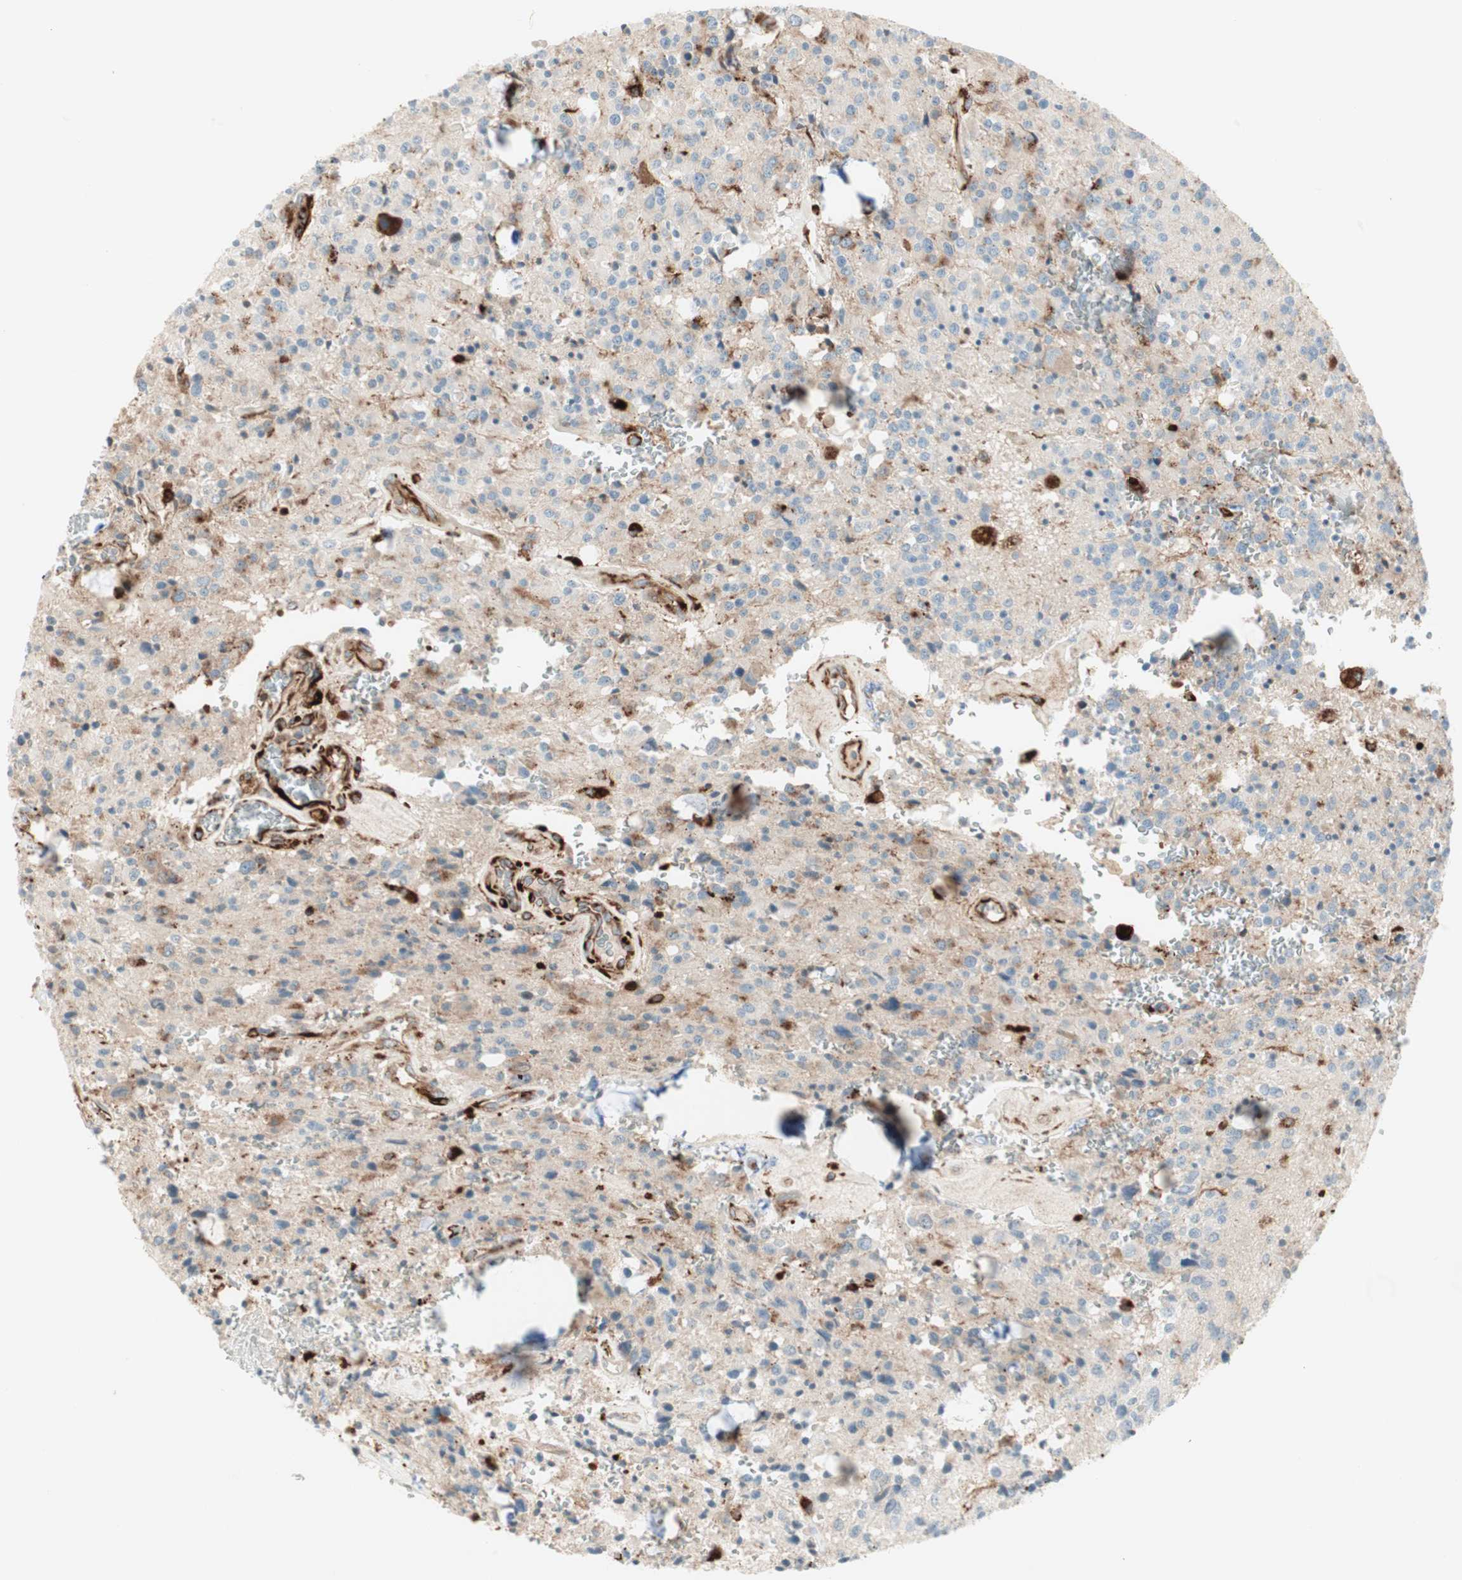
{"staining": {"intensity": "weak", "quantity": "25%-75%", "location": "cytoplasmic/membranous"}, "tissue": "glioma", "cell_type": "Tumor cells", "image_type": "cancer", "snomed": [{"axis": "morphology", "description": "Glioma, malignant, Low grade"}, {"axis": "topography", "description": "Brain"}], "caption": "Malignant glioma (low-grade) stained with a brown dye displays weak cytoplasmic/membranous positive positivity in about 25%-75% of tumor cells.", "gene": "ATP6V1G1", "patient": {"sex": "male", "age": 58}}